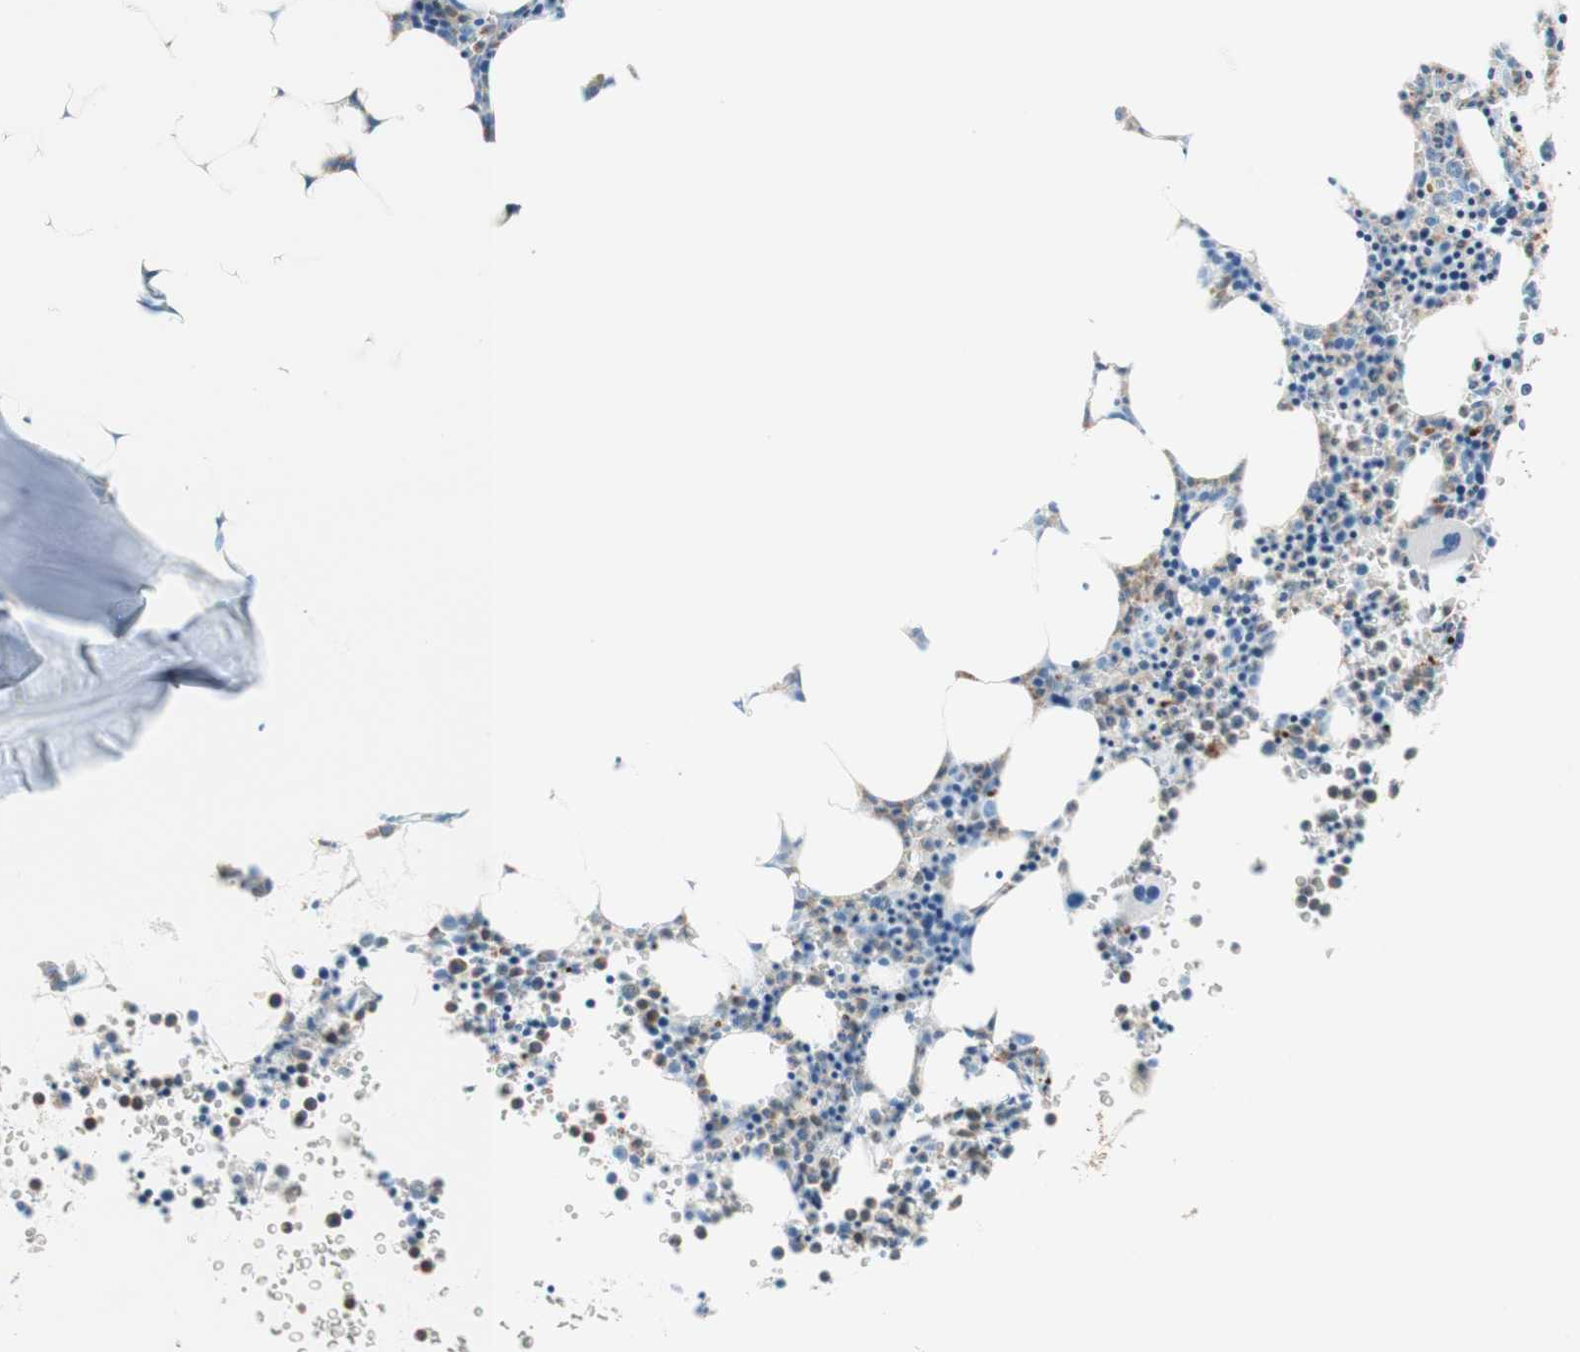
{"staining": {"intensity": "moderate", "quantity": "25%-75%", "location": "cytoplasmic/membranous"}, "tissue": "bone marrow", "cell_type": "Hematopoietic cells", "image_type": "normal", "snomed": [{"axis": "morphology", "description": "Normal tissue, NOS"}, {"axis": "morphology", "description": "Inflammation, NOS"}, {"axis": "topography", "description": "Bone marrow"}], "caption": "A medium amount of moderate cytoplasmic/membranous staining is seen in about 25%-75% of hematopoietic cells in normal bone marrow.", "gene": "CEACAM1", "patient": {"sex": "female", "age": 61}}